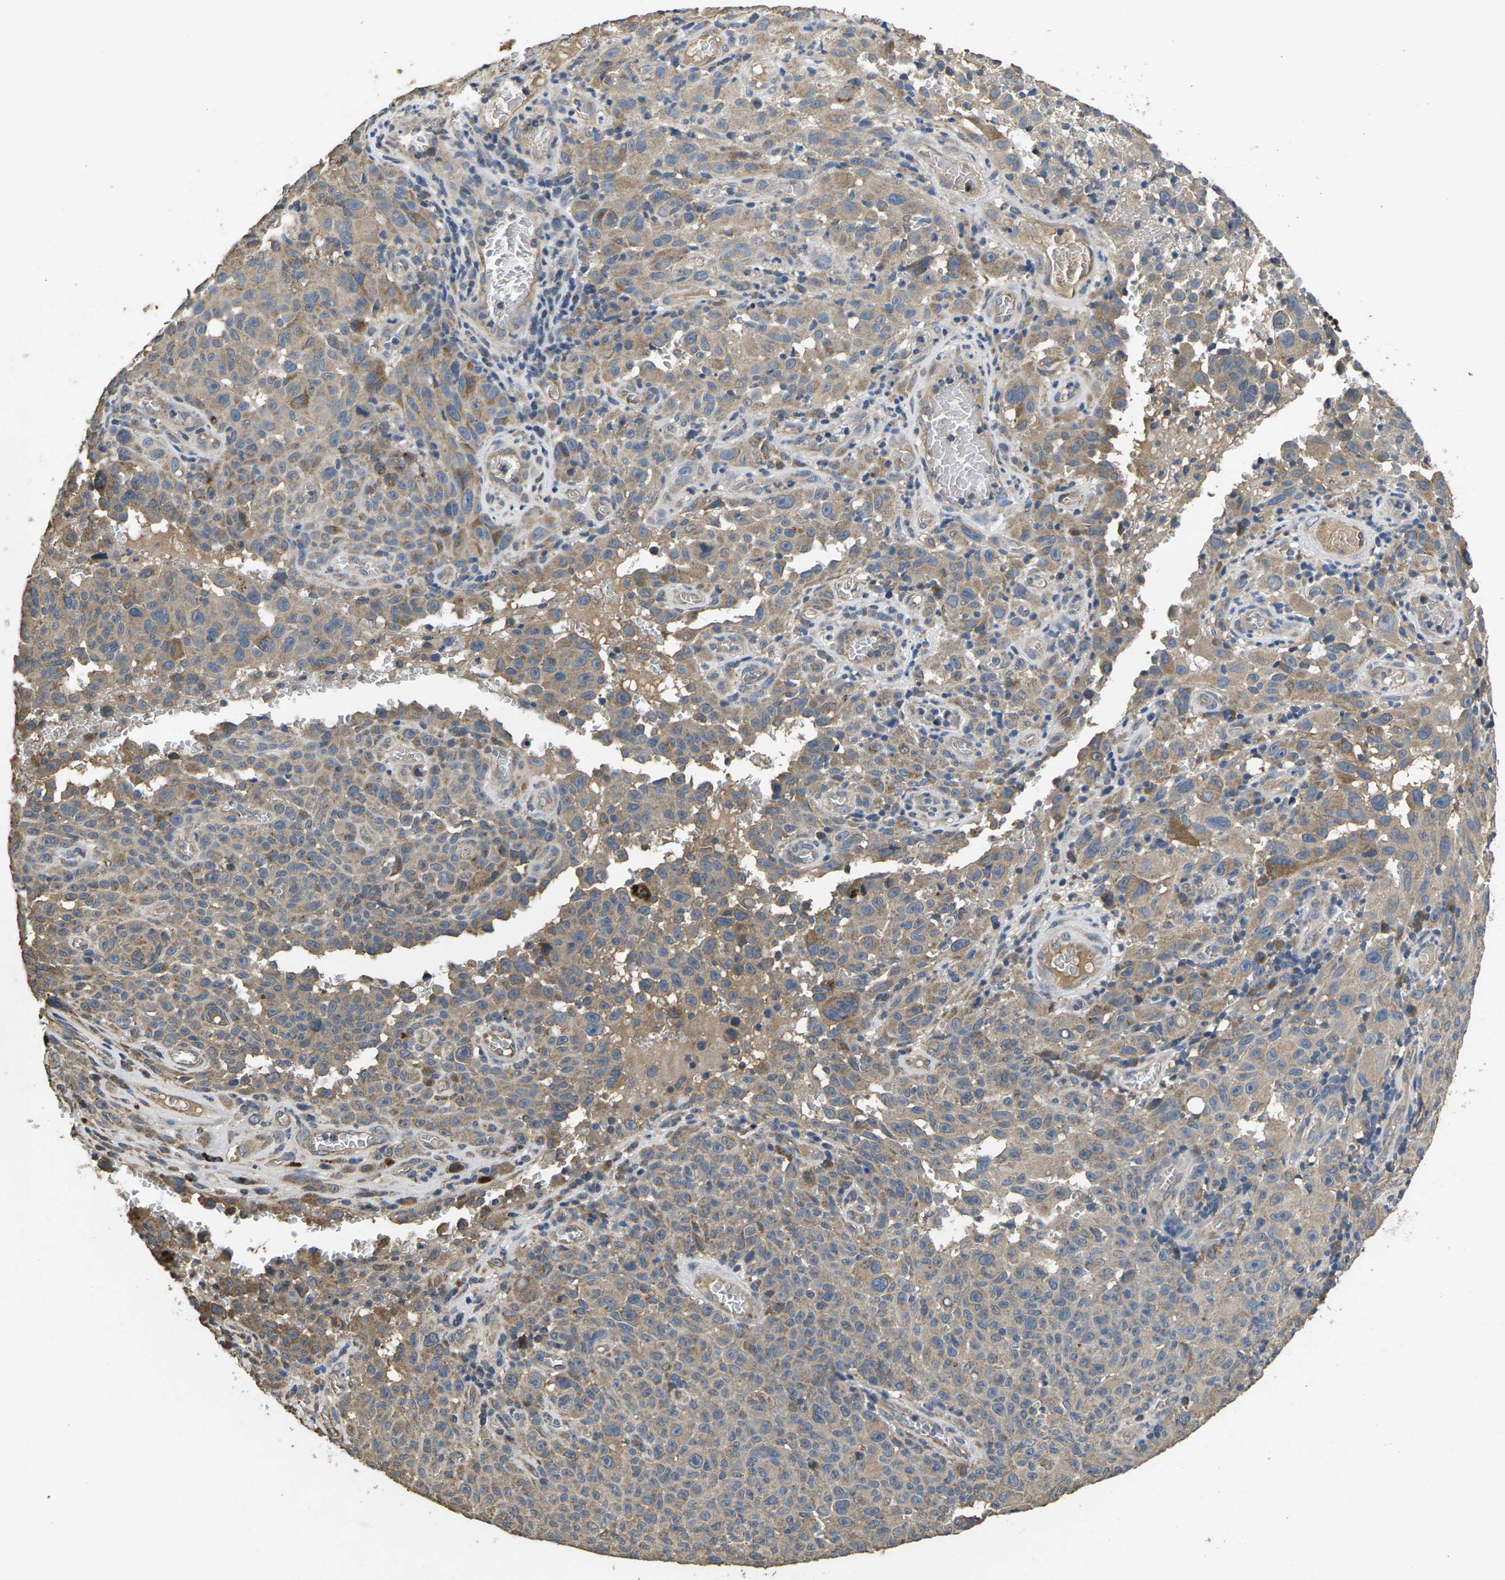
{"staining": {"intensity": "weak", "quantity": "25%-75%", "location": "cytoplasmic/membranous"}, "tissue": "melanoma", "cell_type": "Tumor cells", "image_type": "cancer", "snomed": [{"axis": "morphology", "description": "Malignant melanoma, NOS"}, {"axis": "topography", "description": "Skin"}], "caption": "Malignant melanoma stained with a protein marker shows weak staining in tumor cells.", "gene": "B4GAT1", "patient": {"sex": "female", "age": 82}}